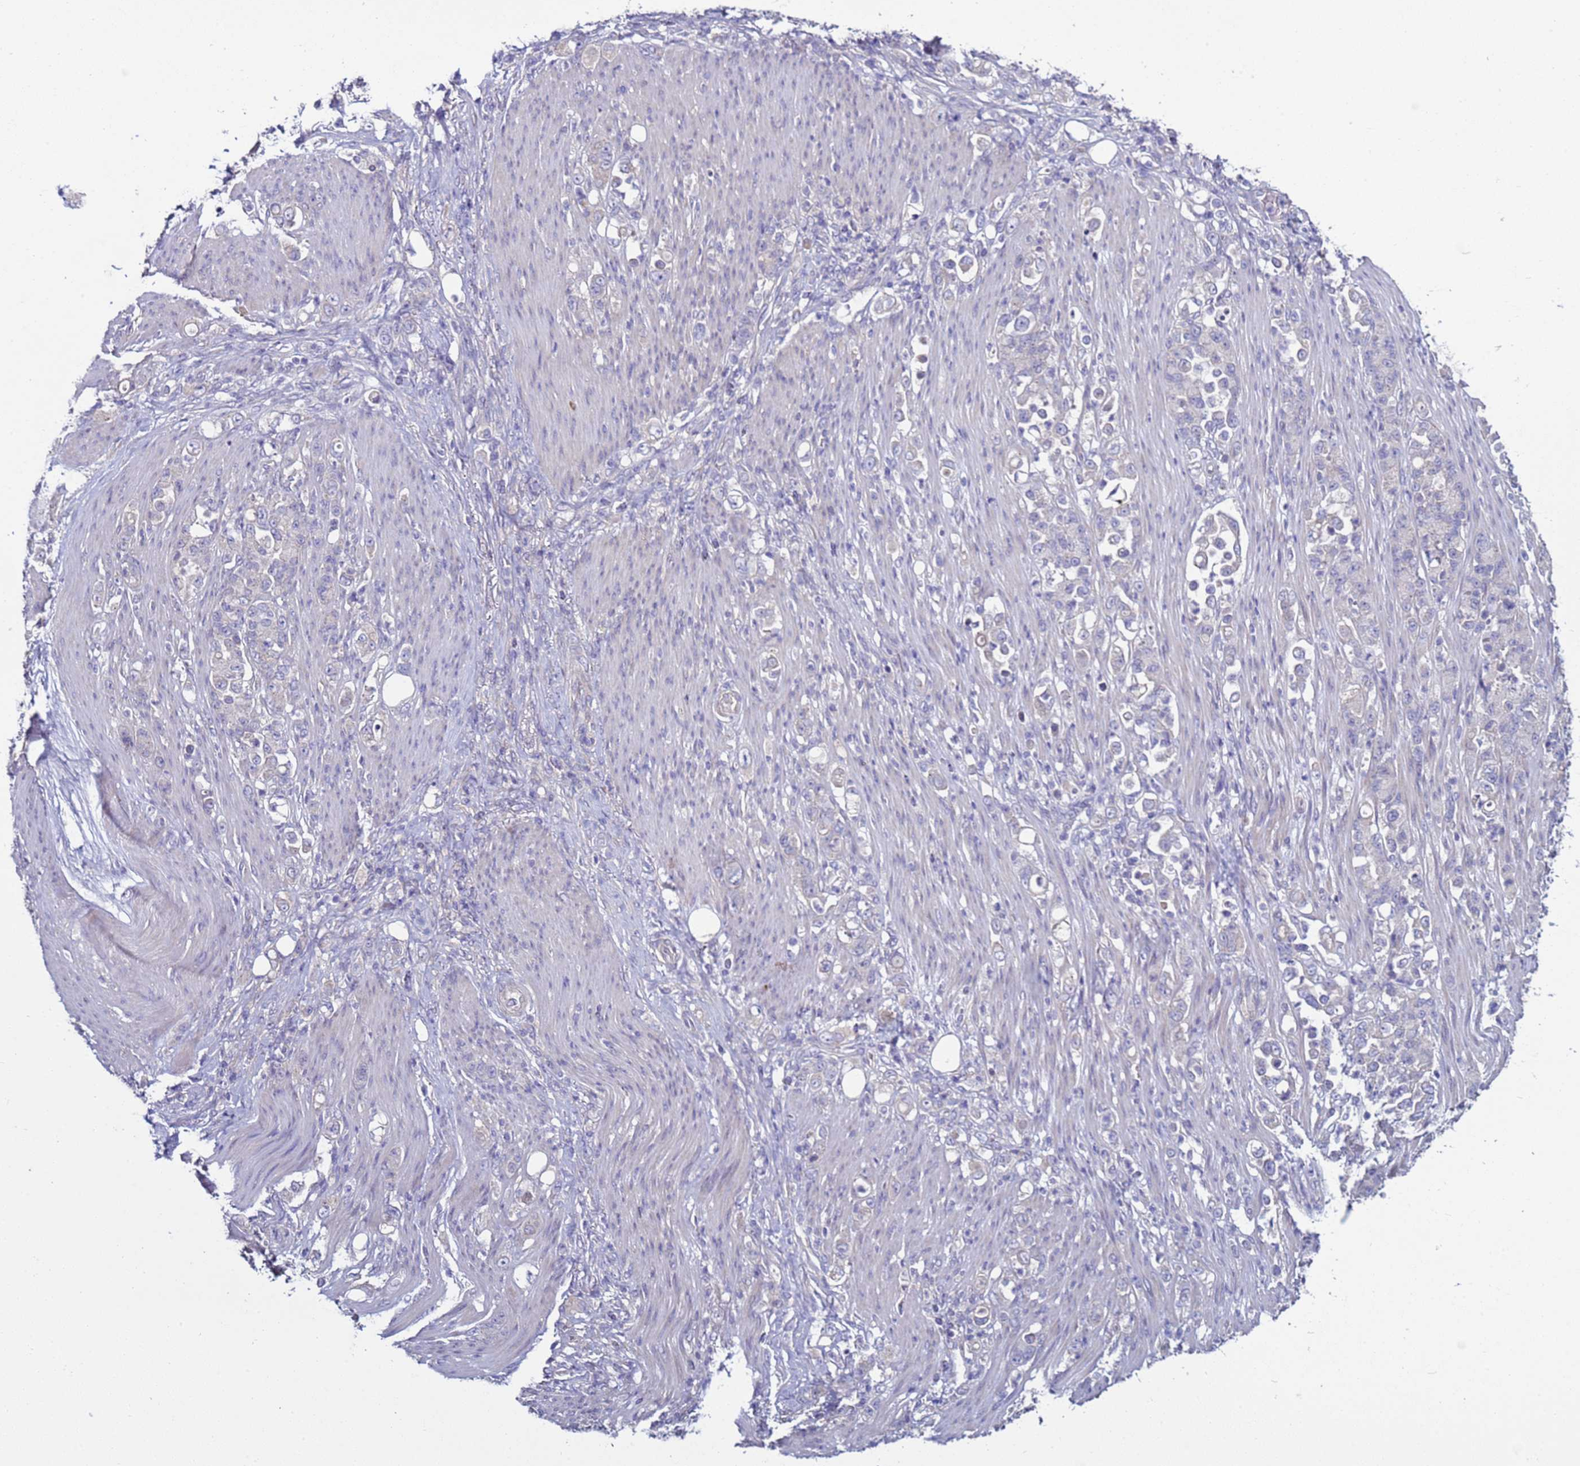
{"staining": {"intensity": "negative", "quantity": "none", "location": "none"}, "tissue": "stomach cancer", "cell_type": "Tumor cells", "image_type": "cancer", "snomed": [{"axis": "morphology", "description": "Normal tissue, NOS"}, {"axis": "morphology", "description": "Adenocarcinoma, NOS"}, {"axis": "topography", "description": "Stomach"}], "caption": "Protein analysis of stomach cancer demonstrates no significant staining in tumor cells.", "gene": "RABL2B", "patient": {"sex": "female", "age": 79}}